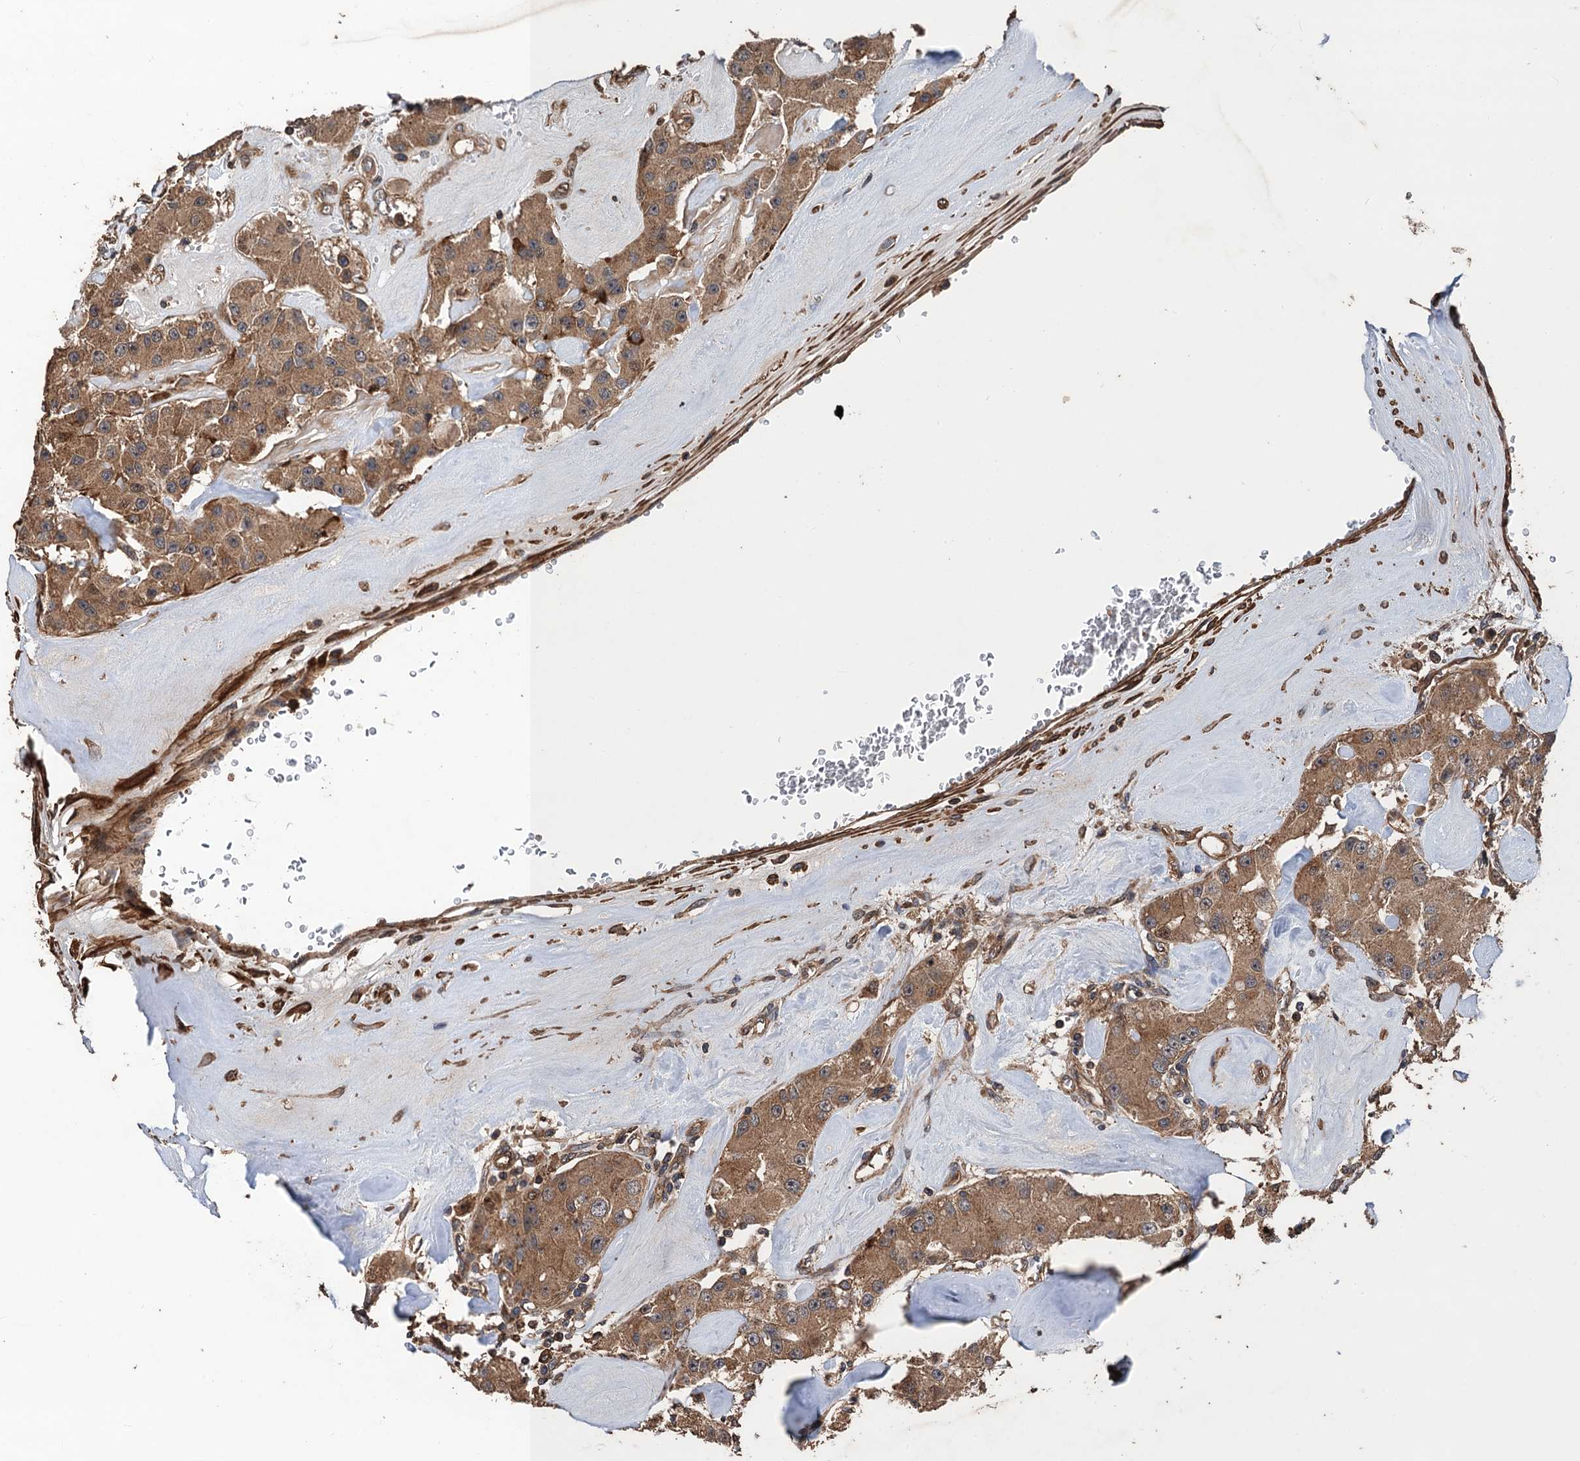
{"staining": {"intensity": "moderate", "quantity": ">75%", "location": "cytoplasmic/membranous"}, "tissue": "carcinoid", "cell_type": "Tumor cells", "image_type": "cancer", "snomed": [{"axis": "morphology", "description": "Carcinoid, malignant, NOS"}, {"axis": "topography", "description": "Pancreas"}], "caption": "Brown immunohistochemical staining in human carcinoid exhibits moderate cytoplasmic/membranous positivity in about >75% of tumor cells. Immunohistochemistry (ihc) stains the protein in brown and the nuclei are stained blue.", "gene": "PPP4R1", "patient": {"sex": "male", "age": 41}}